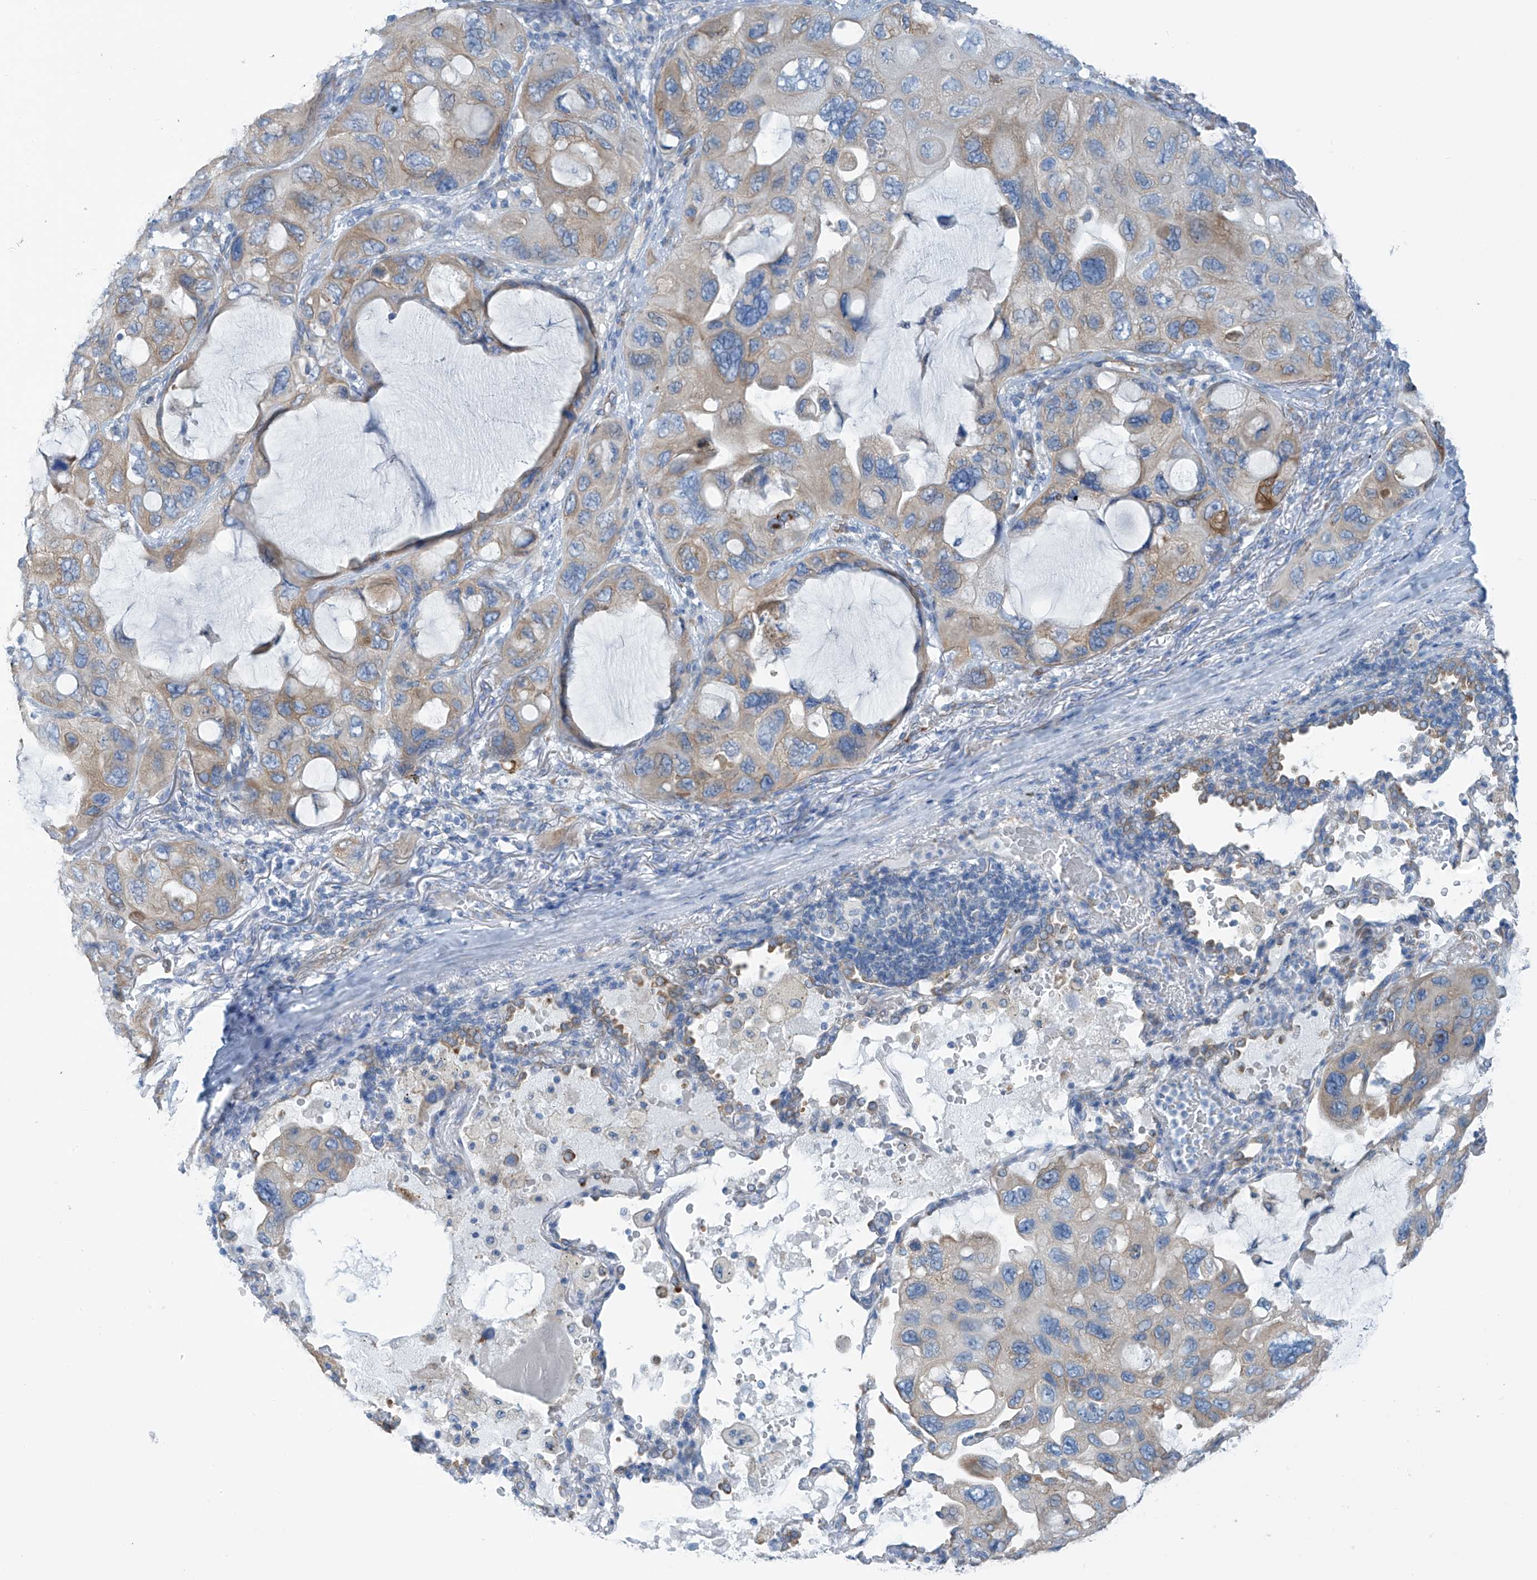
{"staining": {"intensity": "weak", "quantity": "25%-75%", "location": "cytoplasmic/membranous"}, "tissue": "lung cancer", "cell_type": "Tumor cells", "image_type": "cancer", "snomed": [{"axis": "morphology", "description": "Squamous cell carcinoma, NOS"}, {"axis": "topography", "description": "Lung"}], "caption": "IHC micrograph of human squamous cell carcinoma (lung) stained for a protein (brown), which exhibits low levels of weak cytoplasmic/membranous staining in about 25%-75% of tumor cells.", "gene": "RCN2", "patient": {"sex": "female", "age": 73}}